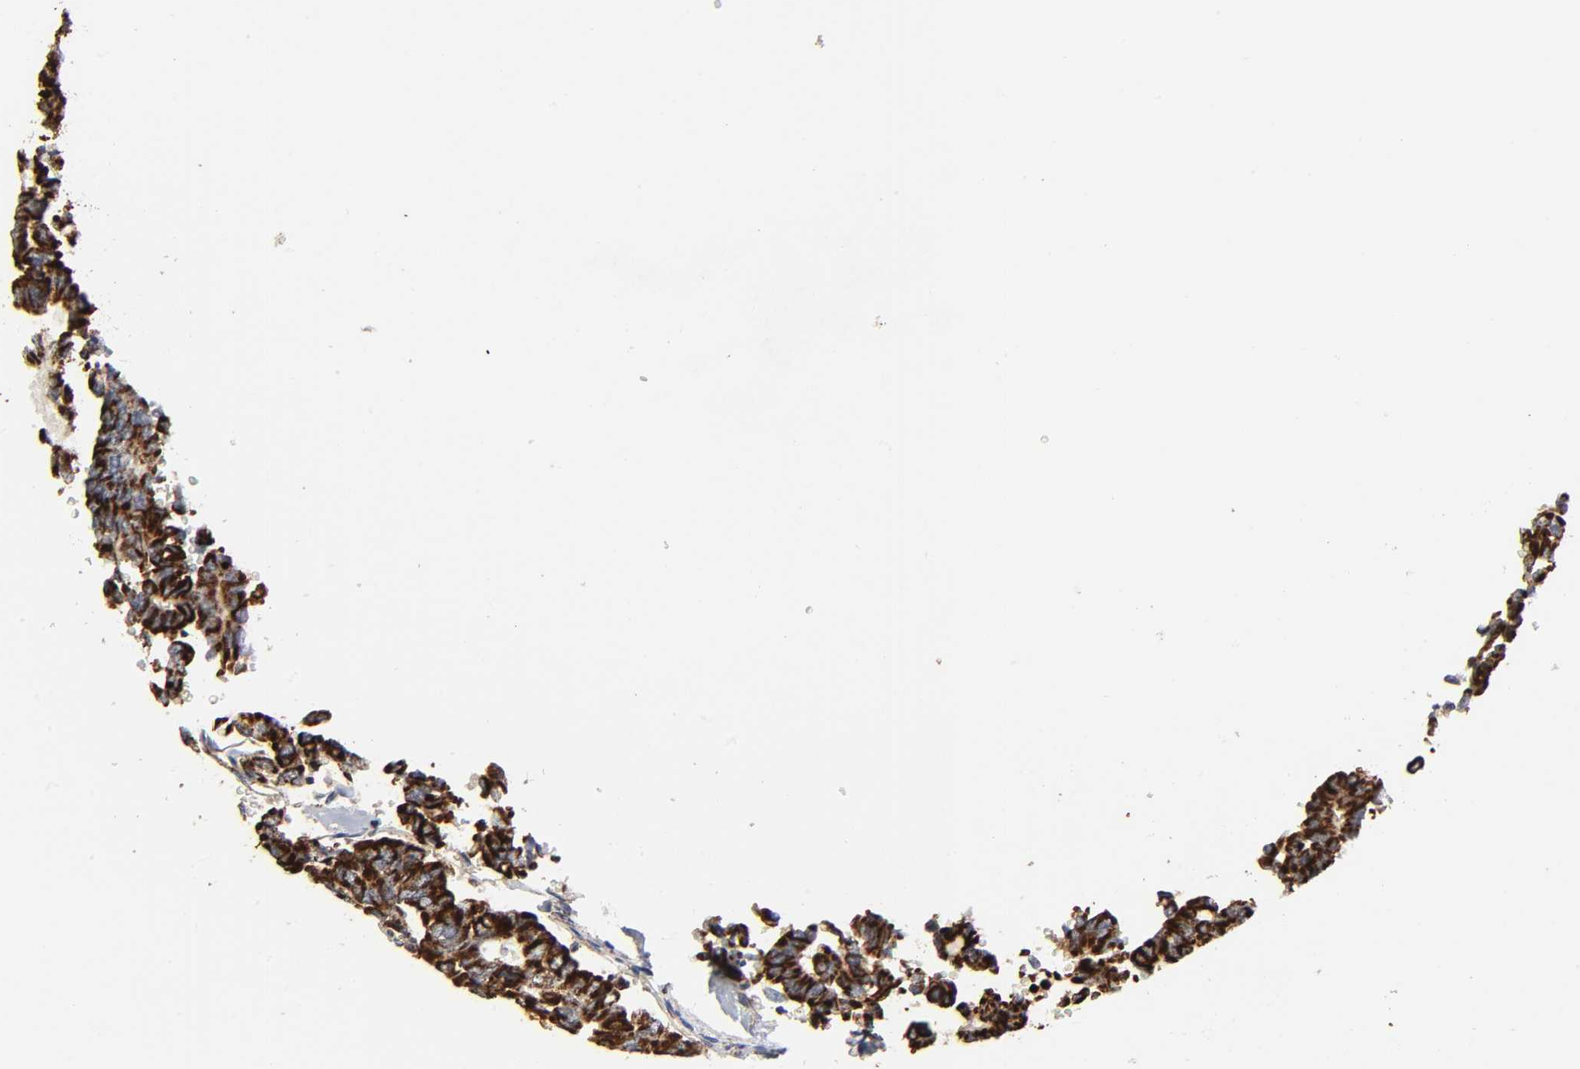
{"staining": {"intensity": "strong", "quantity": ">75%", "location": "cytoplasmic/membranous"}, "tissue": "thyroid cancer", "cell_type": "Tumor cells", "image_type": "cancer", "snomed": [{"axis": "morphology", "description": "Papillary adenocarcinoma, NOS"}, {"axis": "topography", "description": "Thyroid gland"}], "caption": "Thyroid cancer (papillary adenocarcinoma) stained for a protein displays strong cytoplasmic/membranous positivity in tumor cells. Using DAB (brown) and hematoxylin (blue) stains, captured at high magnification using brightfield microscopy.", "gene": "COX6B1", "patient": {"sex": "female", "age": 35}}